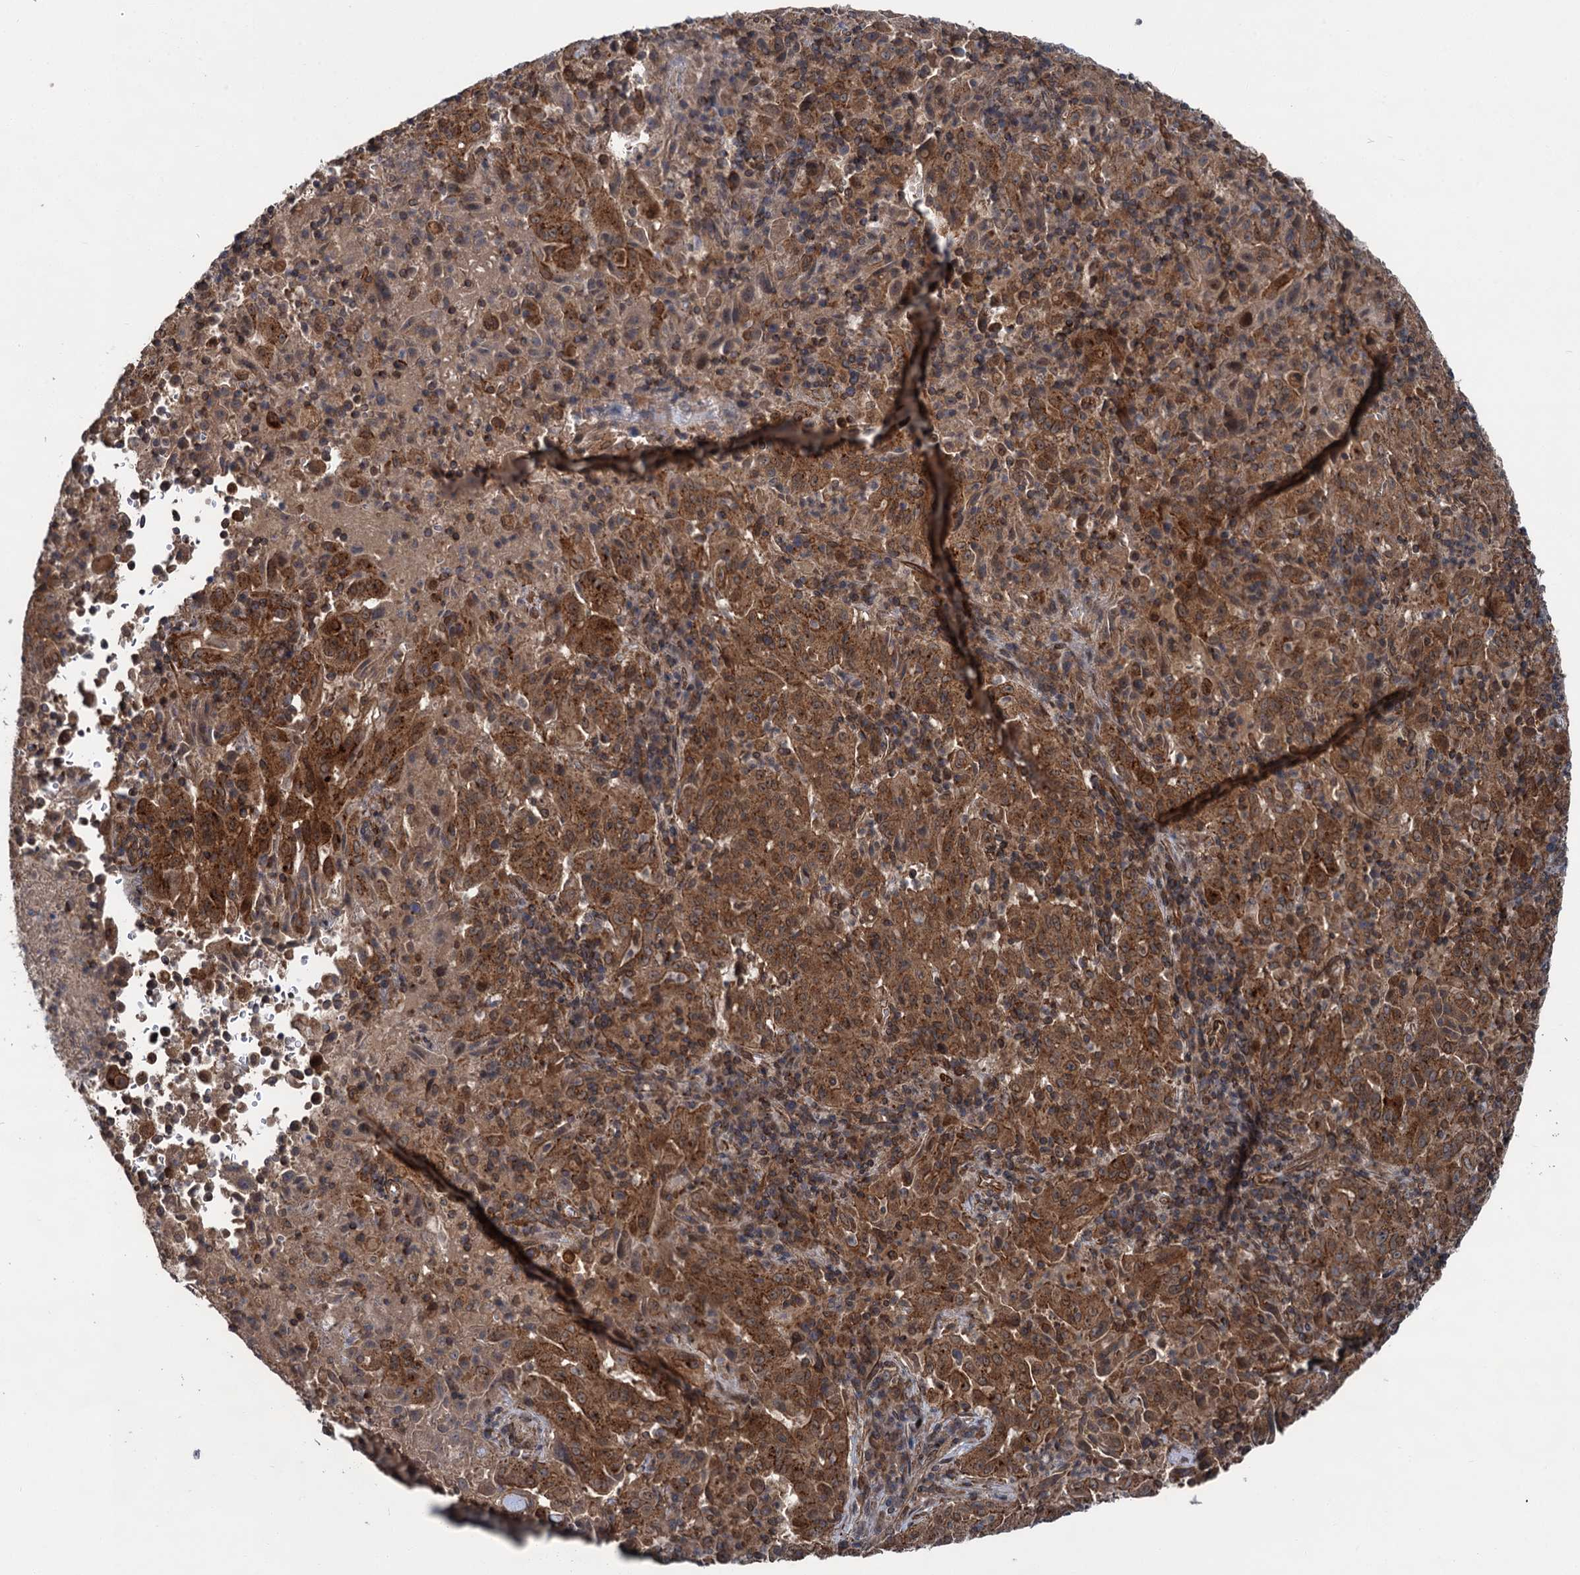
{"staining": {"intensity": "strong", "quantity": ">75%", "location": "cytoplasmic/membranous,nuclear"}, "tissue": "pancreatic cancer", "cell_type": "Tumor cells", "image_type": "cancer", "snomed": [{"axis": "morphology", "description": "Adenocarcinoma, NOS"}, {"axis": "topography", "description": "Pancreas"}], "caption": "The photomicrograph reveals a brown stain indicating the presence of a protein in the cytoplasmic/membranous and nuclear of tumor cells in adenocarcinoma (pancreatic). Using DAB (3,3'-diaminobenzidine) (brown) and hematoxylin (blue) stains, captured at high magnification using brightfield microscopy.", "gene": "ZFYVE19", "patient": {"sex": "male", "age": 63}}